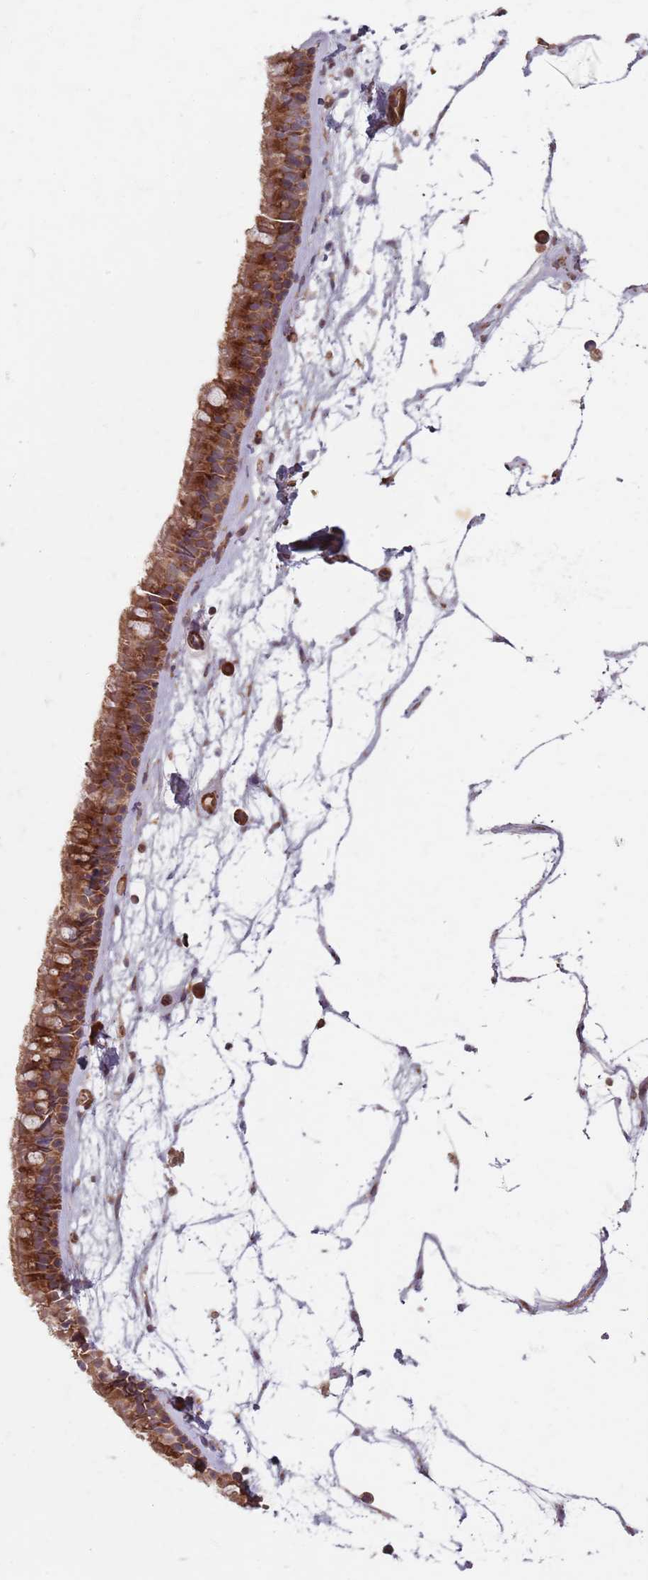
{"staining": {"intensity": "moderate", "quantity": ">75%", "location": "cytoplasmic/membranous"}, "tissue": "nasopharynx", "cell_type": "Respiratory epithelial cells", "image_type": "normal", "snomed": [{"axis": "morphology", "description": "Normal tissue, NOS"}, {"axis": "topography", "description": "Nasopharynx"}], "caption": "Moderate cytoplasmic/membranous protein staining is identified in about >75% of respiratory epithelial cells in nasopharynx. The staining was performed using DAB (3,3'-diaminobenzidine), with brown indicating positive protein expression. Nuclei are stained blue with hematoxylin.", "gene": "NOTCH3", "patient": {"sex": "male", "age": 64}}